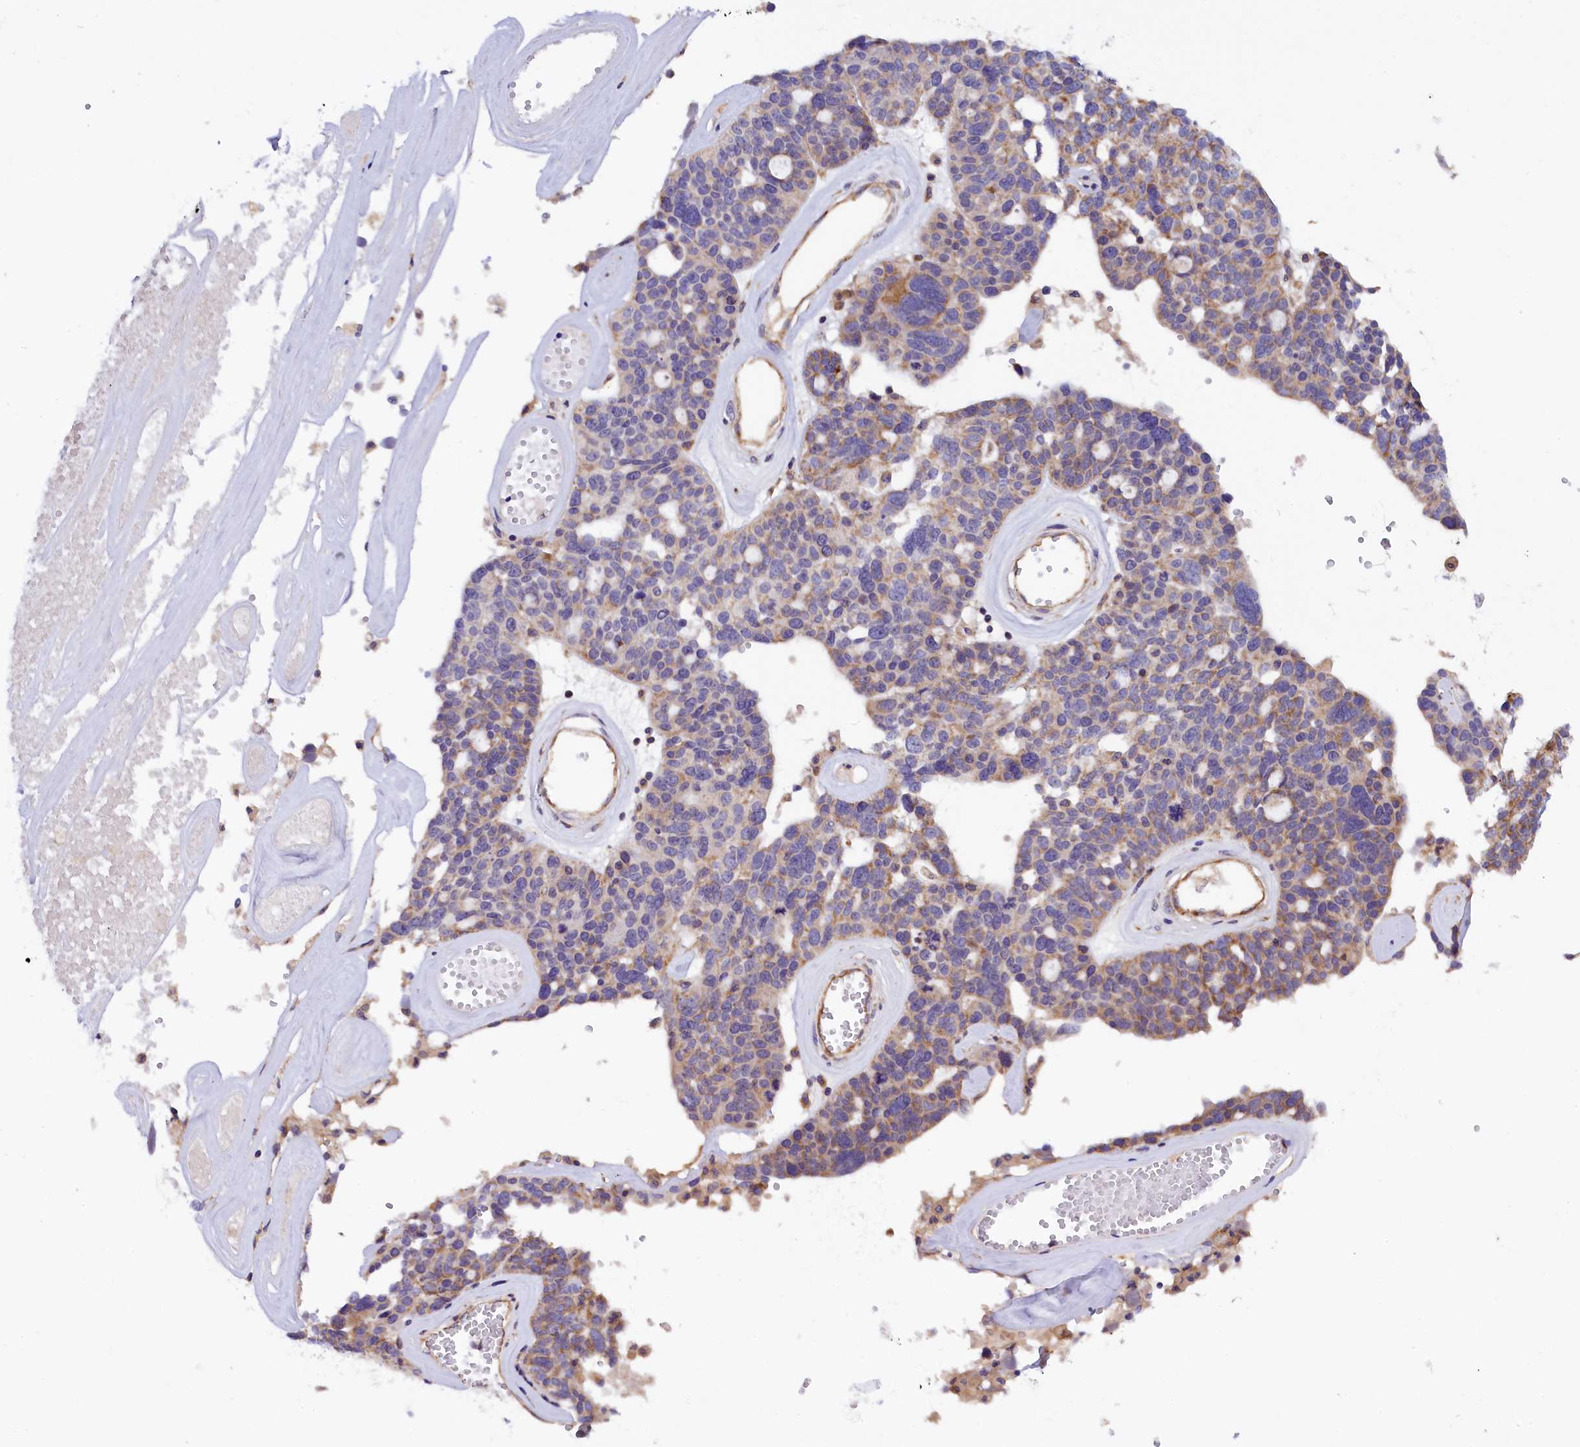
{"staining": {"intensity": "weak", "quantity": "25%-75%", "location": "cytoplasmic/membranous"}, "tissue": "ovarian cancer", "cell_type": "Tumor cells", "image_type": "cancer", "snomed": [{"axis": "morphology", "description": "Cystadenocarcinoma, serous, NOS"}, {"axis": "topography", "description": "Ovary"}], "caption": "Immunohistochemical staining of ovarian serous cystadenocarcinoma exhibits weak cytoplasmic/membranous protein staining in about 25%-75% of tumor cells.", "gene": "DNAJB9", "patient": {"sex": "female", "age": 59}}